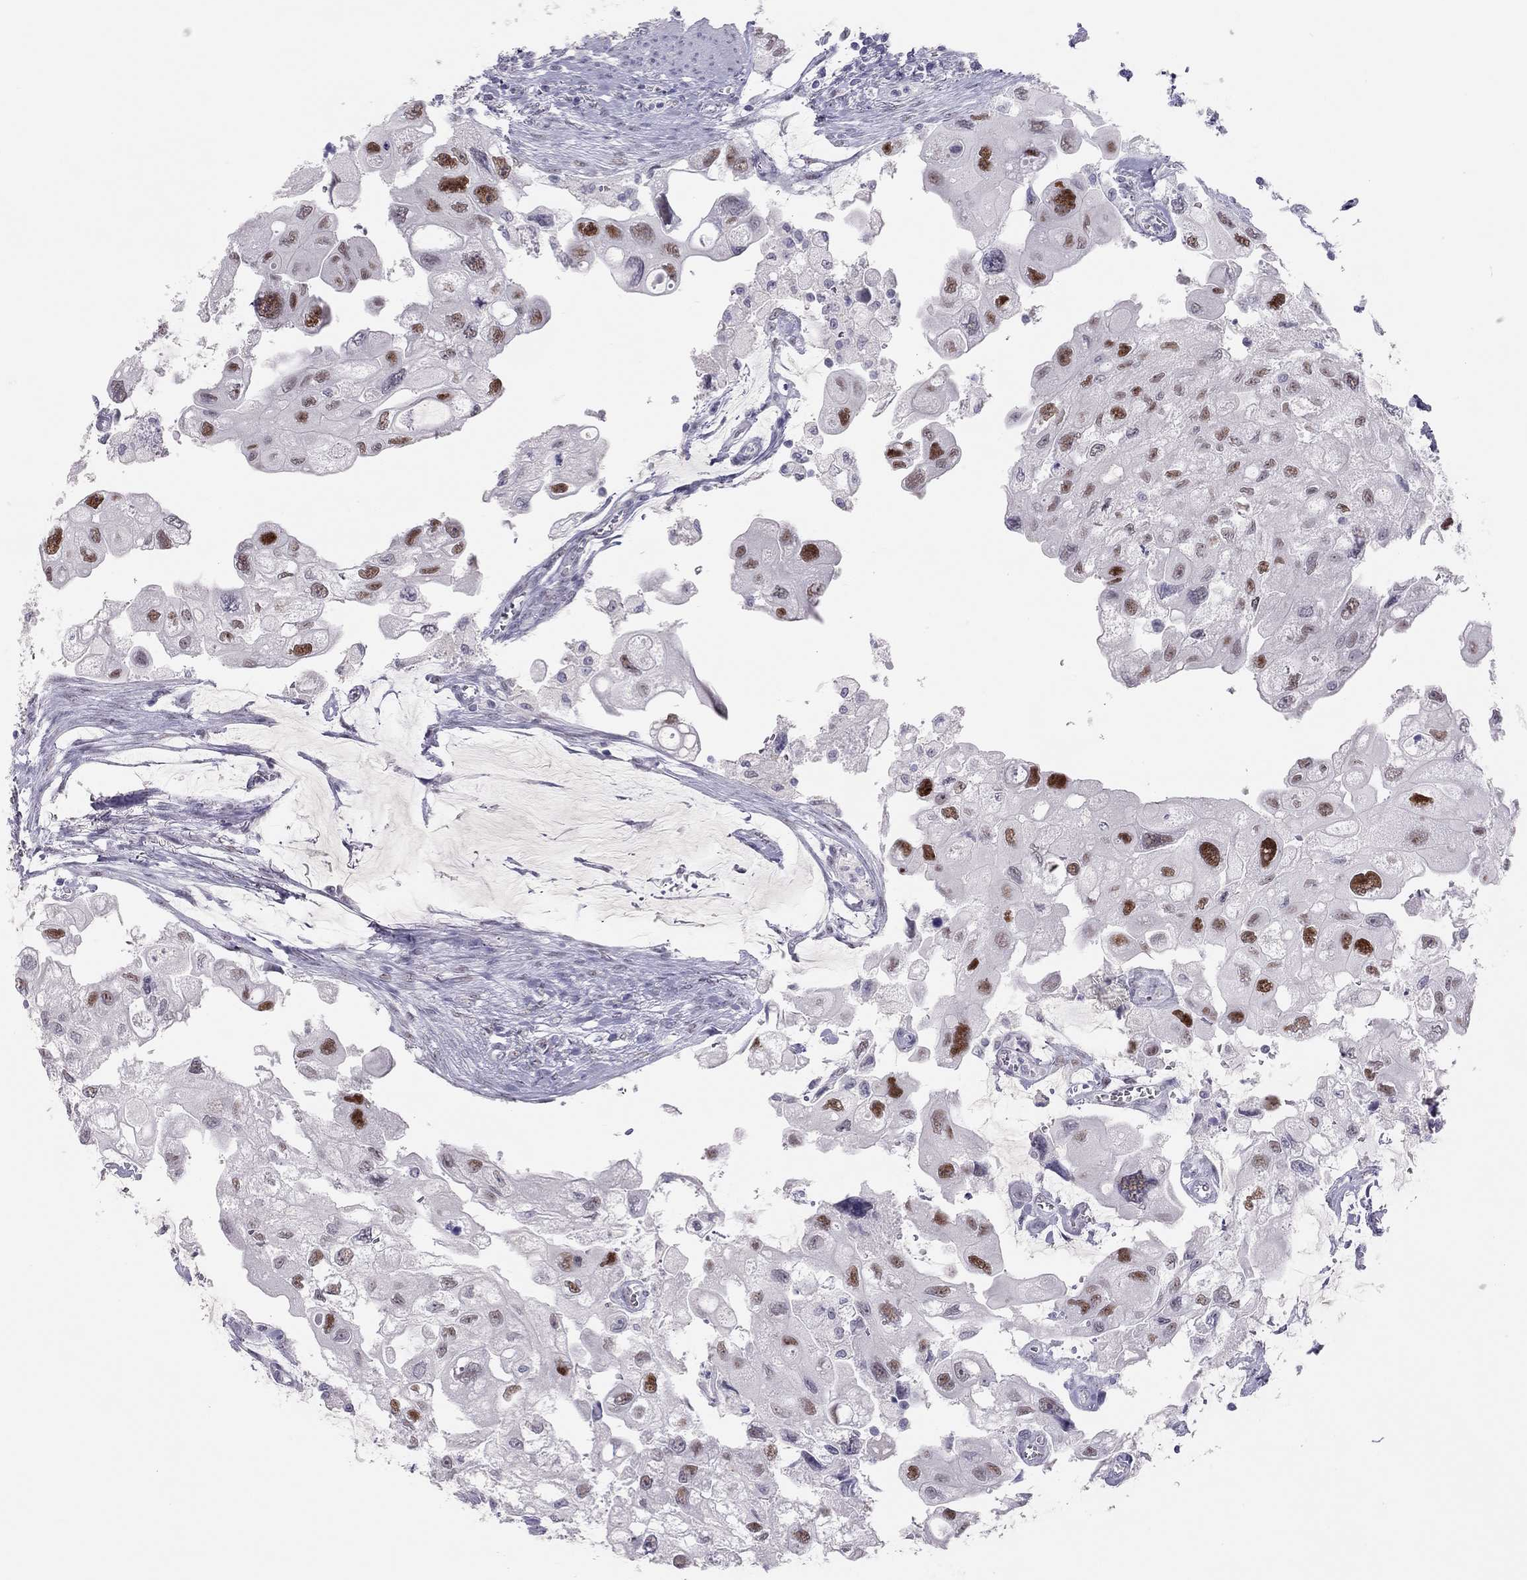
{"staining": {"intensity": "moderate", "quantity": "25%-75%", "location": "nuclear"}, "tissue": "urothelial cancer", "cell_type": "Tumor cells", "image_type": "cancer", "snomed": [{"axis": "morphology", "description": "Urothelial carcinoma, High grade"}, {"axis": "topography", "description": "Urinary bladder"}], "caption": "IHC (DAB) staining of human urothelial cancer shows moderate nuclear protein expression in approximately 25%-75% of tumor cells.", "gene": "PHOX2A", "patient": {"sex": "male", "age": 59}}